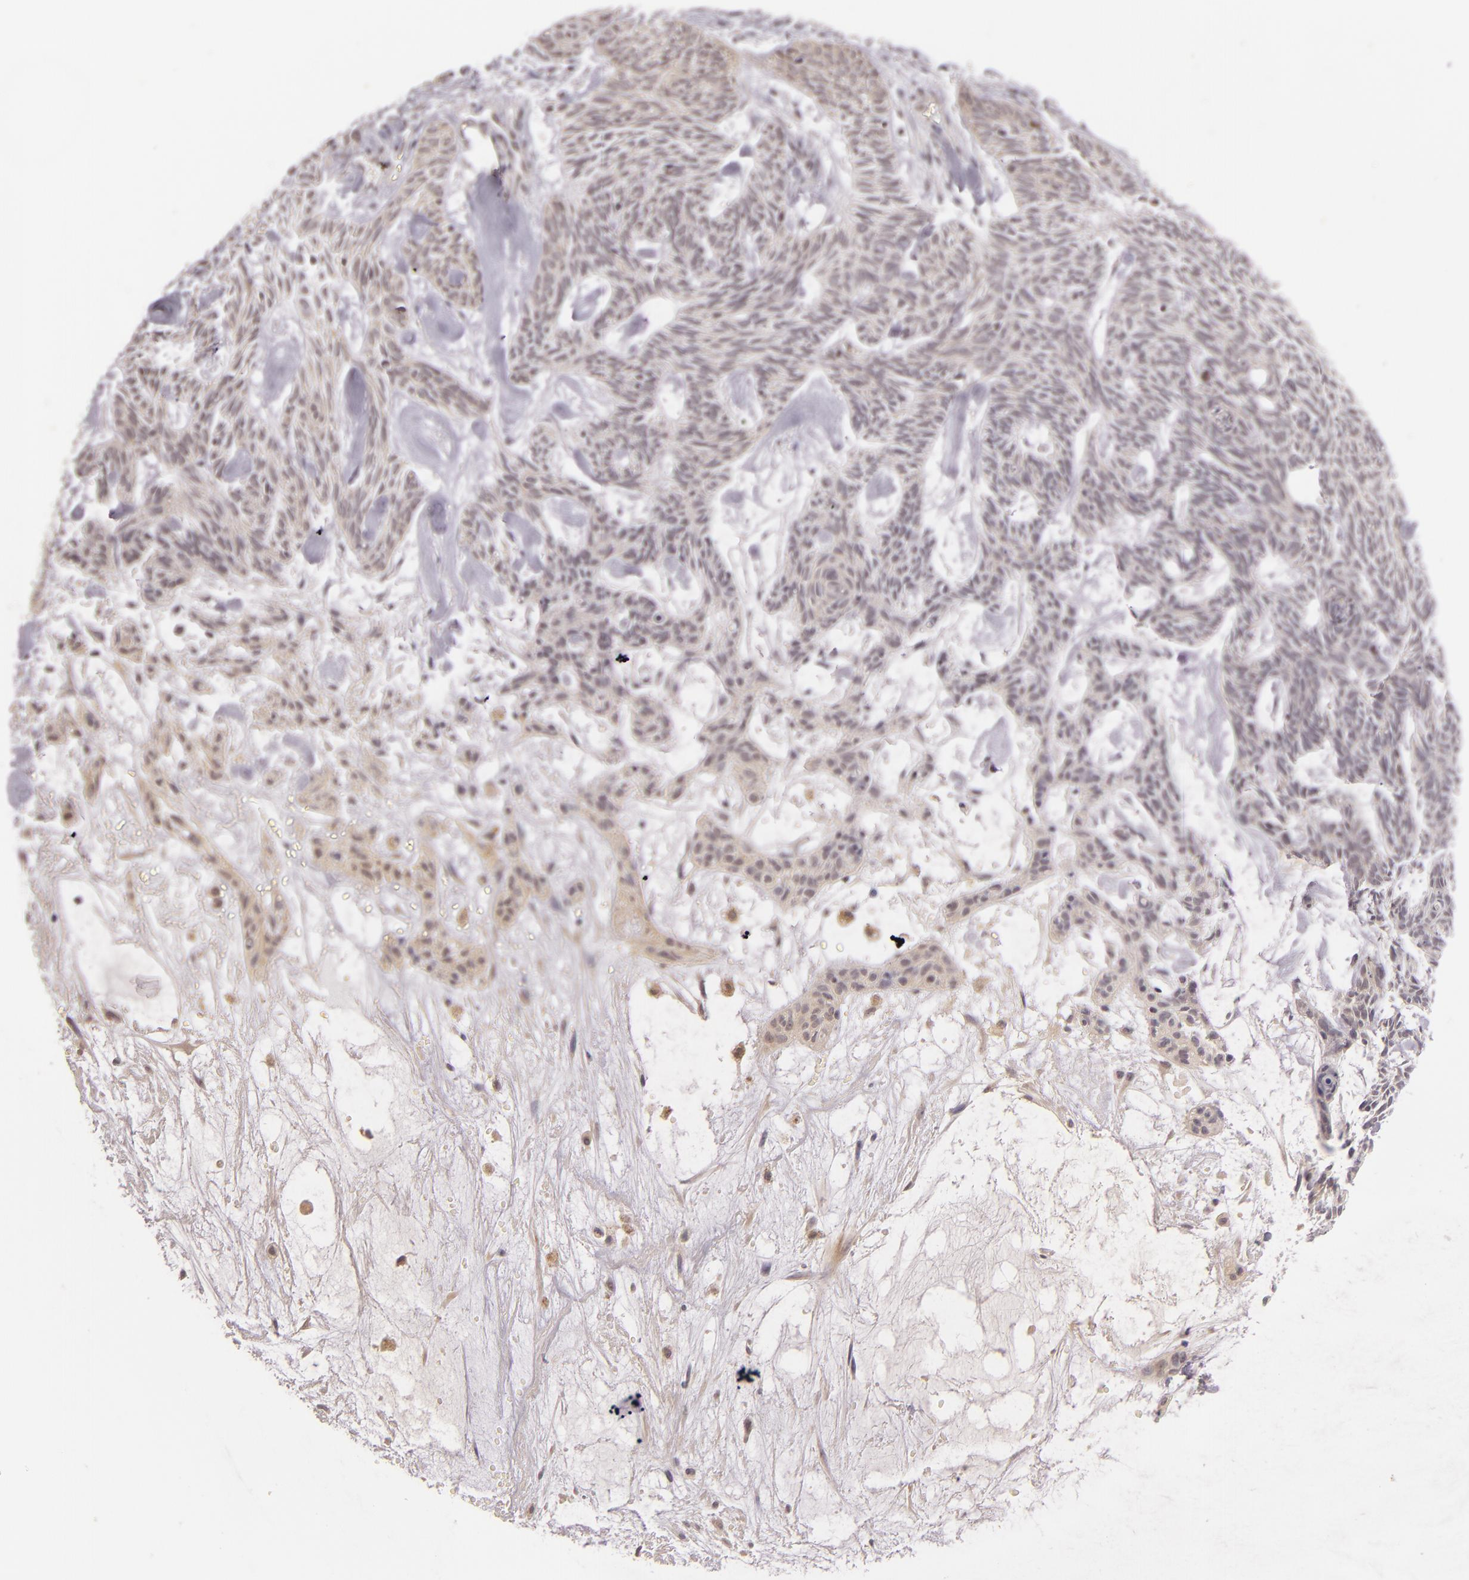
{"staining": {"intensity": "weak", "quantity": "<25%", "location": "cytoplasmic/membranous"}, "tissue": "skin cancer", "cell_type": "Tumor cells", "image_type": "cancer", "snomed": [{"axis": "morphology", "description": "Basal cell carcinoma"}, {"axis": "topography", "description": "Skin"}], "caption": "A high-resolution photomicrograph shows immunohistochemistry staining of basal cell carcinoma (skin), which reveals no significant staining in tumor cells. (Immunohistochemistry (ihc), brightfield microscopy, high magnification).", "gene": "CASP8", "patient": {"sex": "male", "age": 75}}